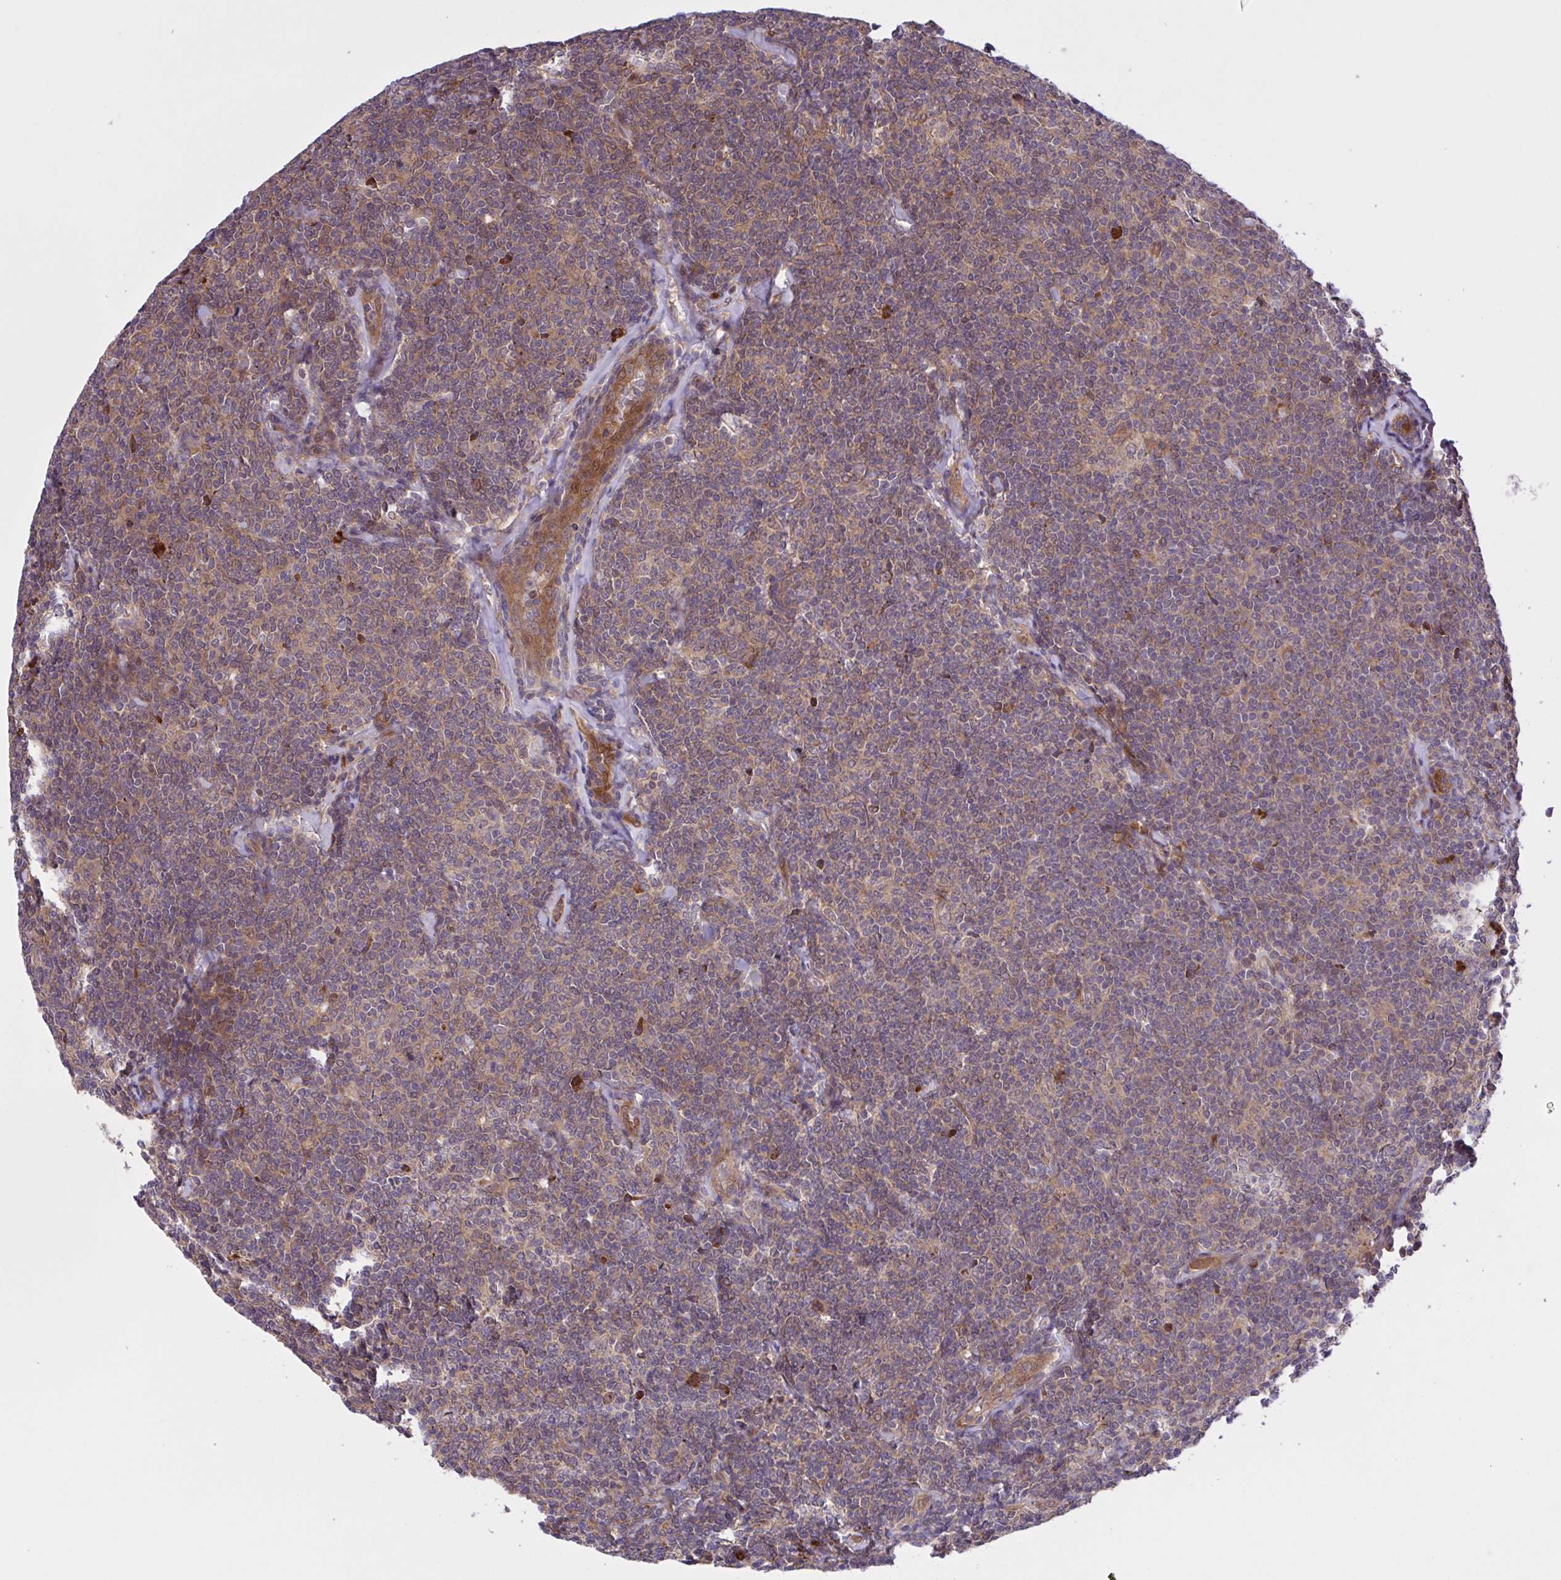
{"staining": {"intensity": "negative", "quantity": "none", "location": "none"}, "tissue": "lymphoma", "cell_type": "Tumor cells", "image_type": "cancer", "snomed": [{"axis": "morphology", "description": "Malignant lymphoma, non-Hodgkin's type, Low grade"}, {"axis": "topography", "description": "Lymph node"}], "caption": "The photomicrograph exhibits no significant expression in tumor cells of low-grade malignant lymphoma, non-Hodgkin's type.", "gene": "INTS10", "patient": {"sex": "female", "age": 56}}